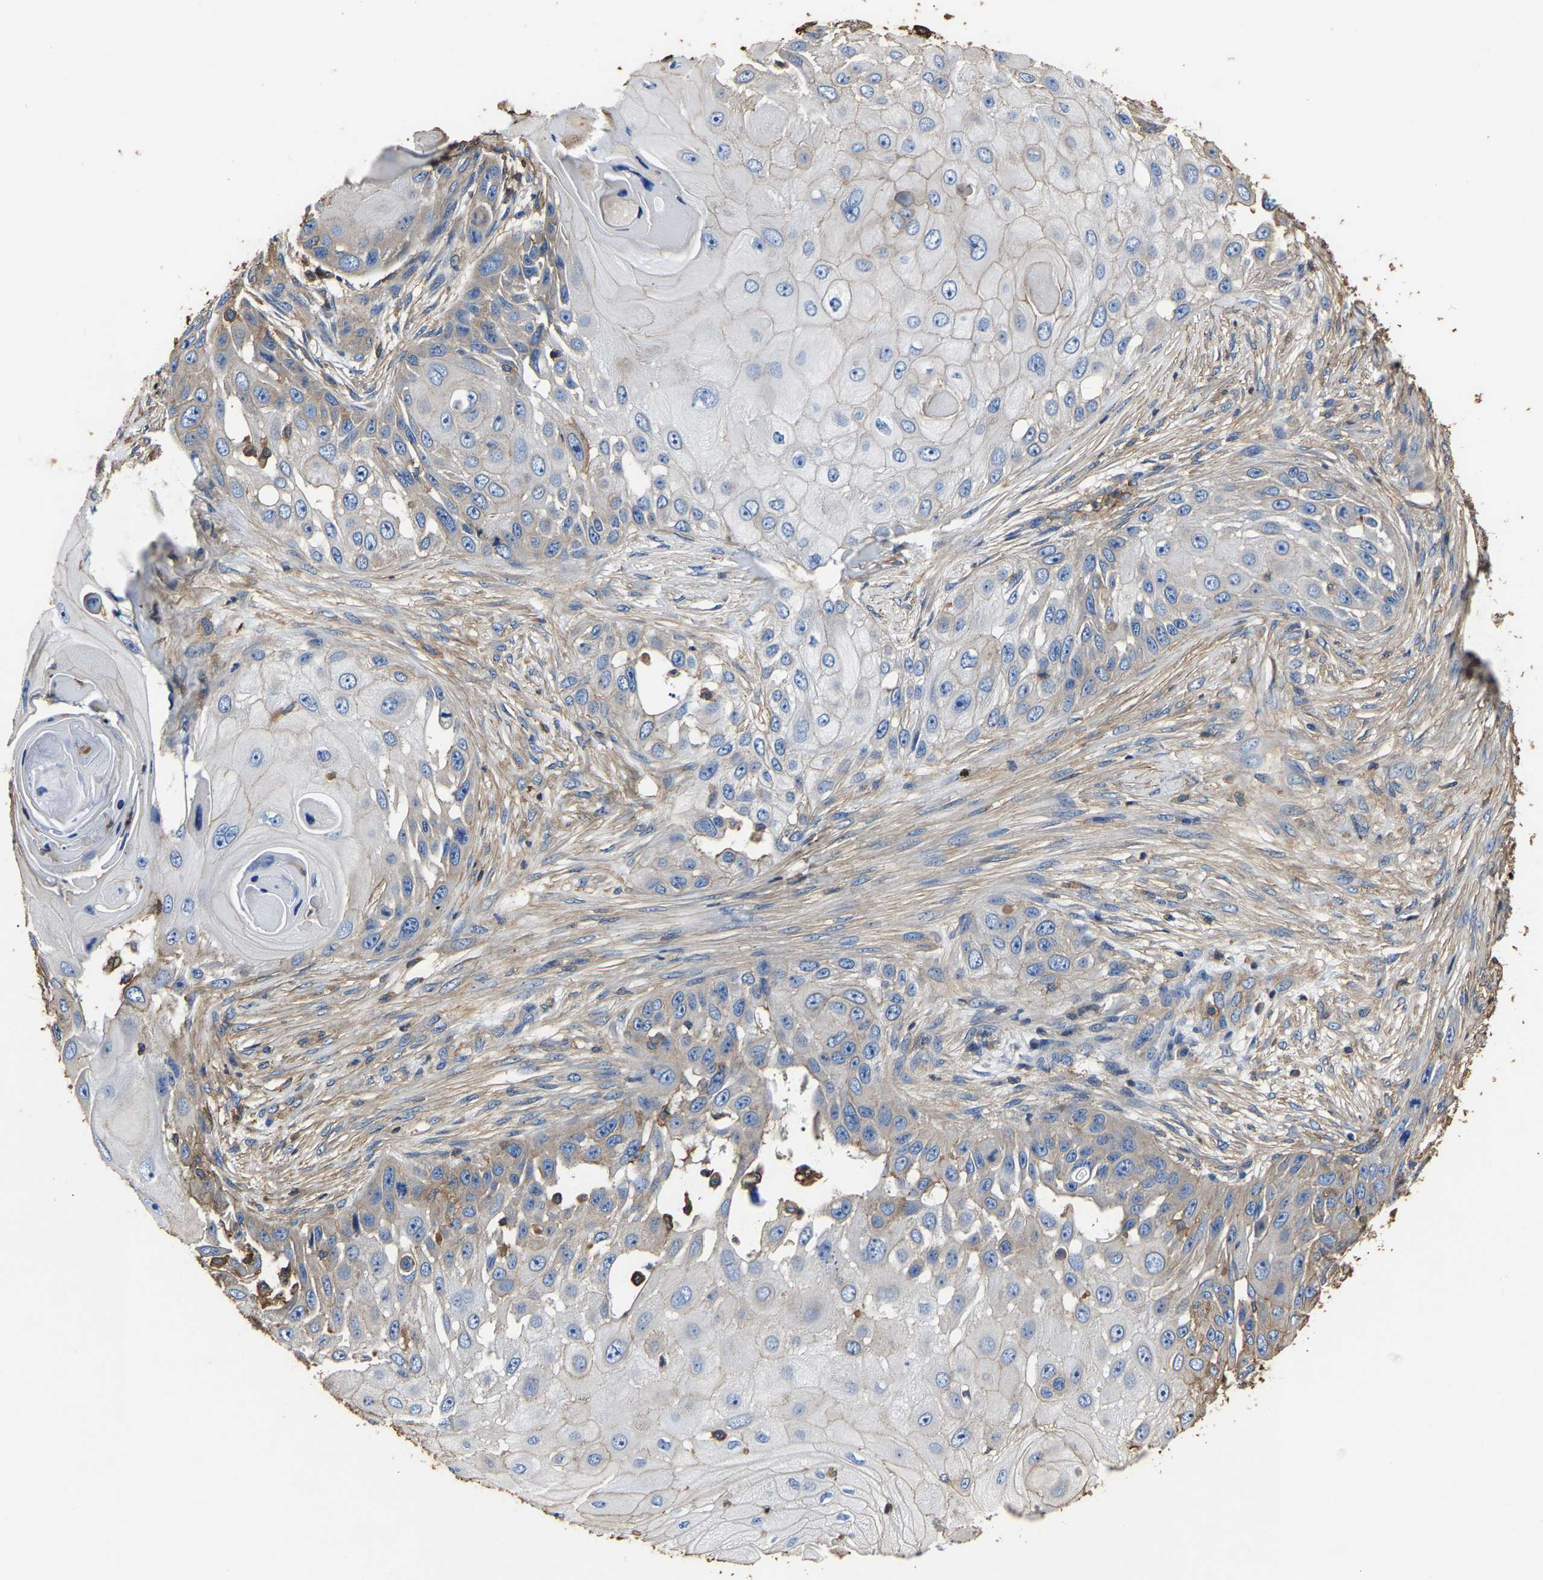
{"staining": {"intensity": "weak", "quantity": "<25%", "location": "cytoplasmic/membranous"}, "tissue": "skin cancer", "cell_type": "Tumor cells", "image_type": "cancer", "snomed": [{"axis": "morphology", "description": "Squamous cell carcinoma, NOS"}, {"axis": "topography", "description": "Skin"}], "caption": "Image shows no significant protein positivity in tumor cells of skin cancer.", "gene": "ARMT1", "patient": {"sex": "female", "age": 44}}